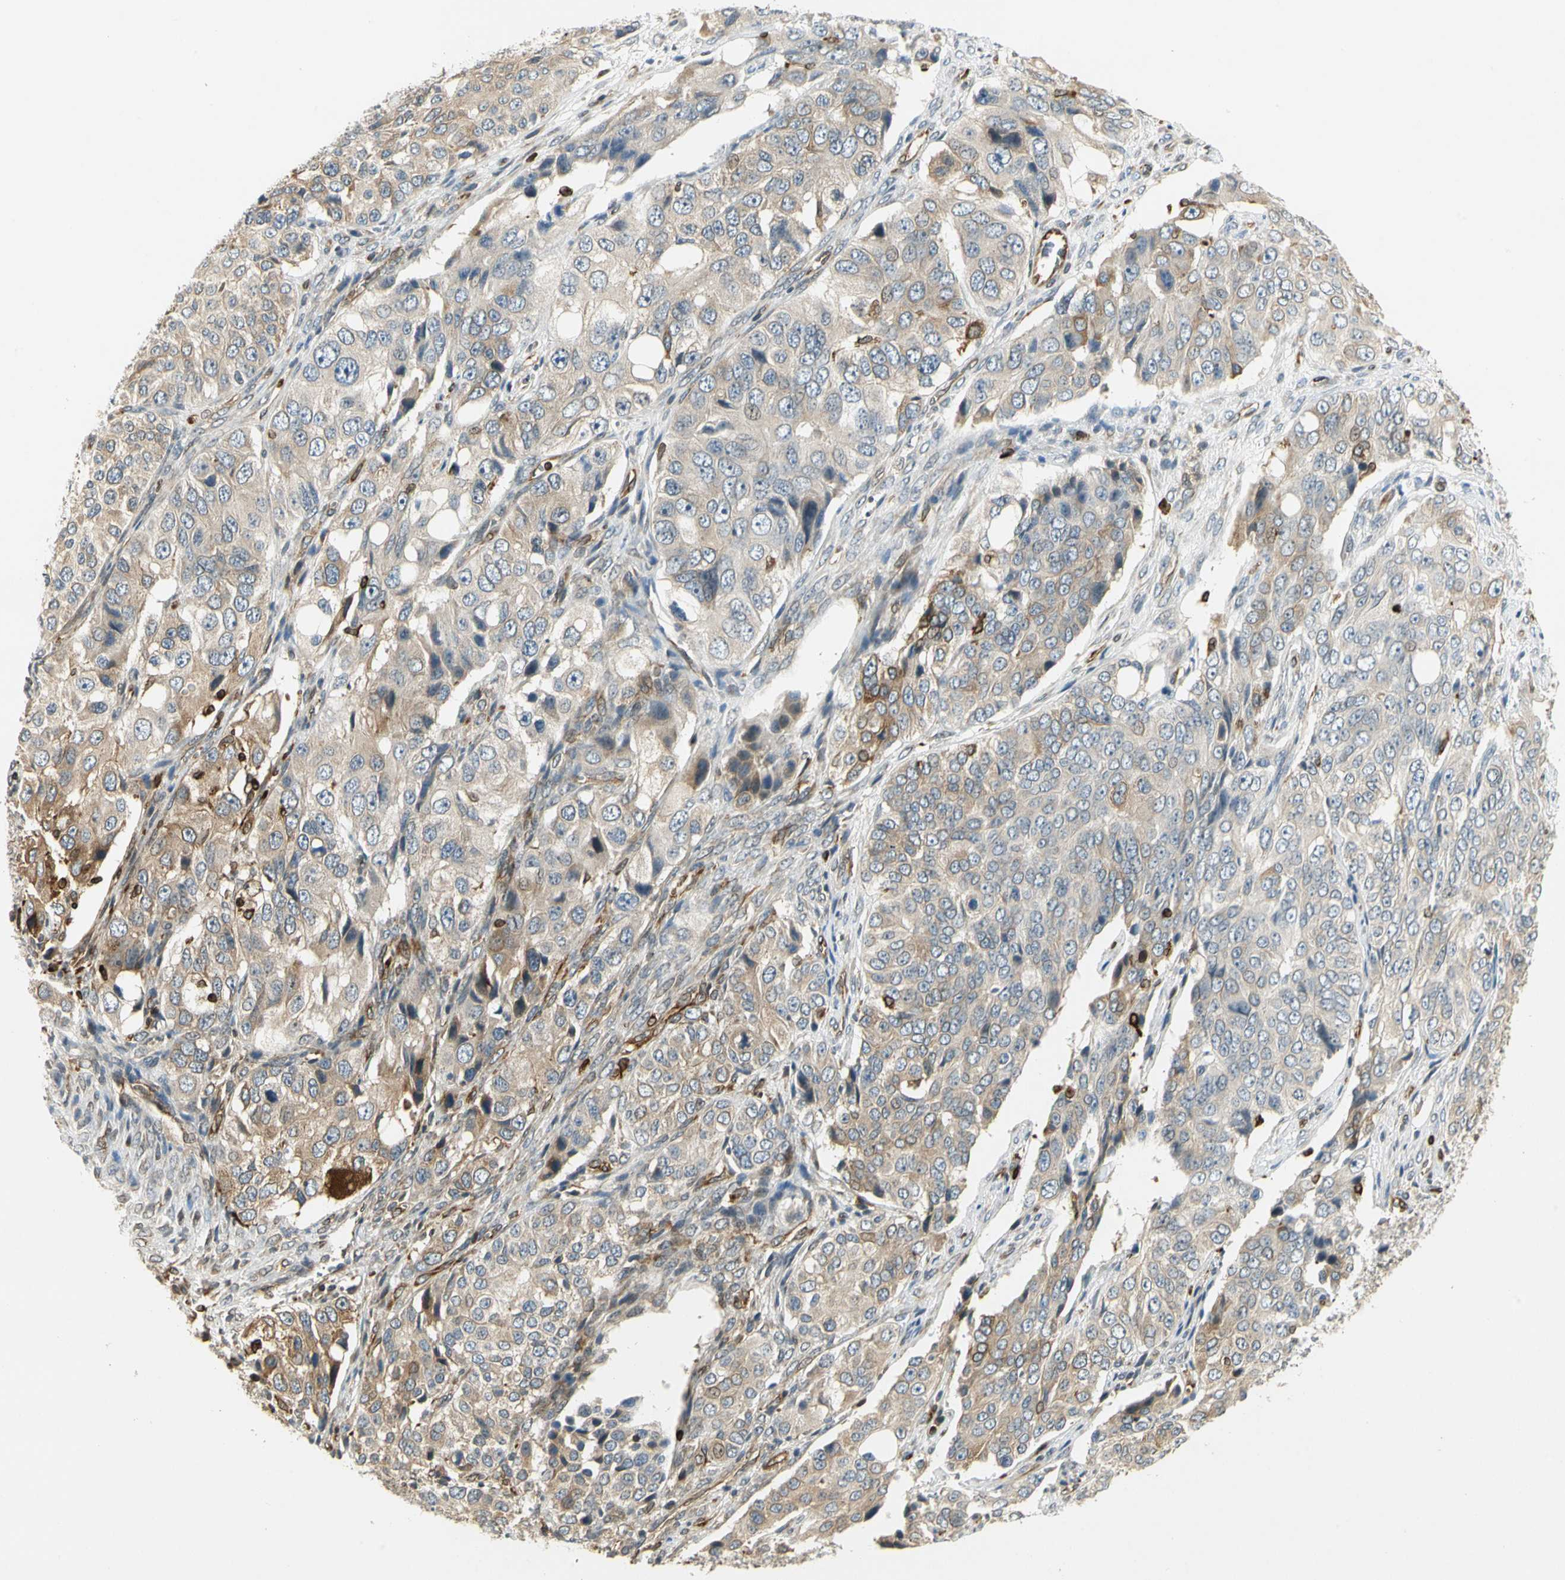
{"staining": {"intensity": "weak", "quantity": ">75%", "location": "cytoplasmic/membranous"}, "tissue": "ovarian cancer", "cell_type": "Tumor cells", "image_type": "cancer", "snomed": [{"axis": "morphology", "description": "Carcinoma, endometroid"}, {"axis": "topography", "description": "Ovary"}], "caption": "Human ovarian cancer (endometroid carcinoma) stained with a brown dye reveals weak cytoplasmic/membranous positive expression in approximately >75% of tumor cells.", "gene": "TAPBP", "patient": {"sex": "female", "age": 51}}